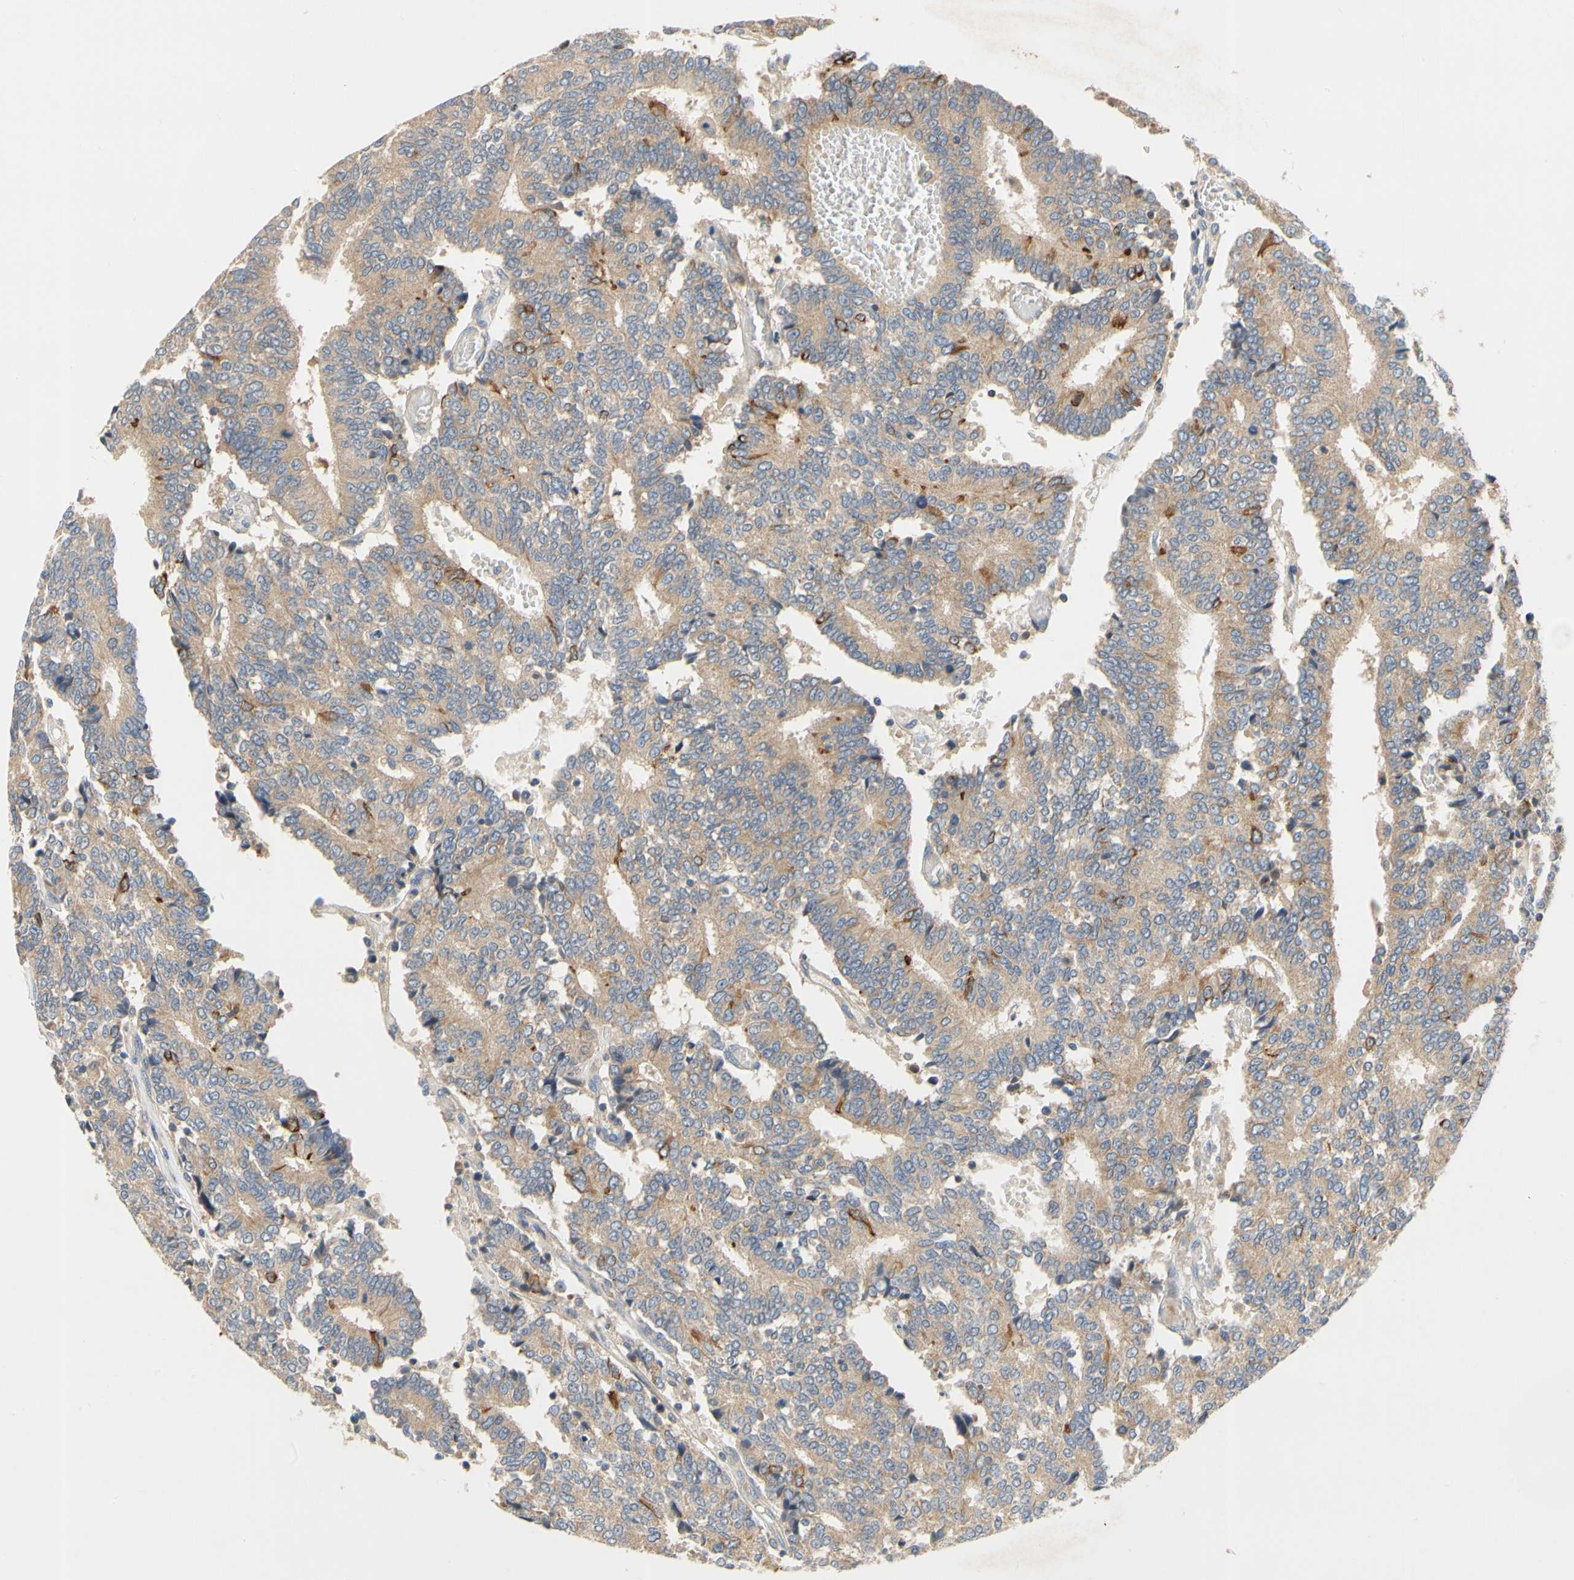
{"staining": {"intensity": "moderate", "quantity": ">75%", "location": "cytoplasmic/membranous"}, "tissue": "prostate cancer", "cell_type": "Tumor cells", "image_type": "cancer", "snomed": [{"axis": "morphology", "description": "Adenocarcinoma, High grade"}, {"axis": "topography", "description": "Prostate"}], "caption": "Immunohistochemistry image of prostate cancer stained for a protein (brown), which demonstrates medium levels of moderate cytoplasmic/membranous staining in approximately >75% of tumor cells.", "gene": "KLHDC8B", "patient": {"sex": "male", "age": 55}}